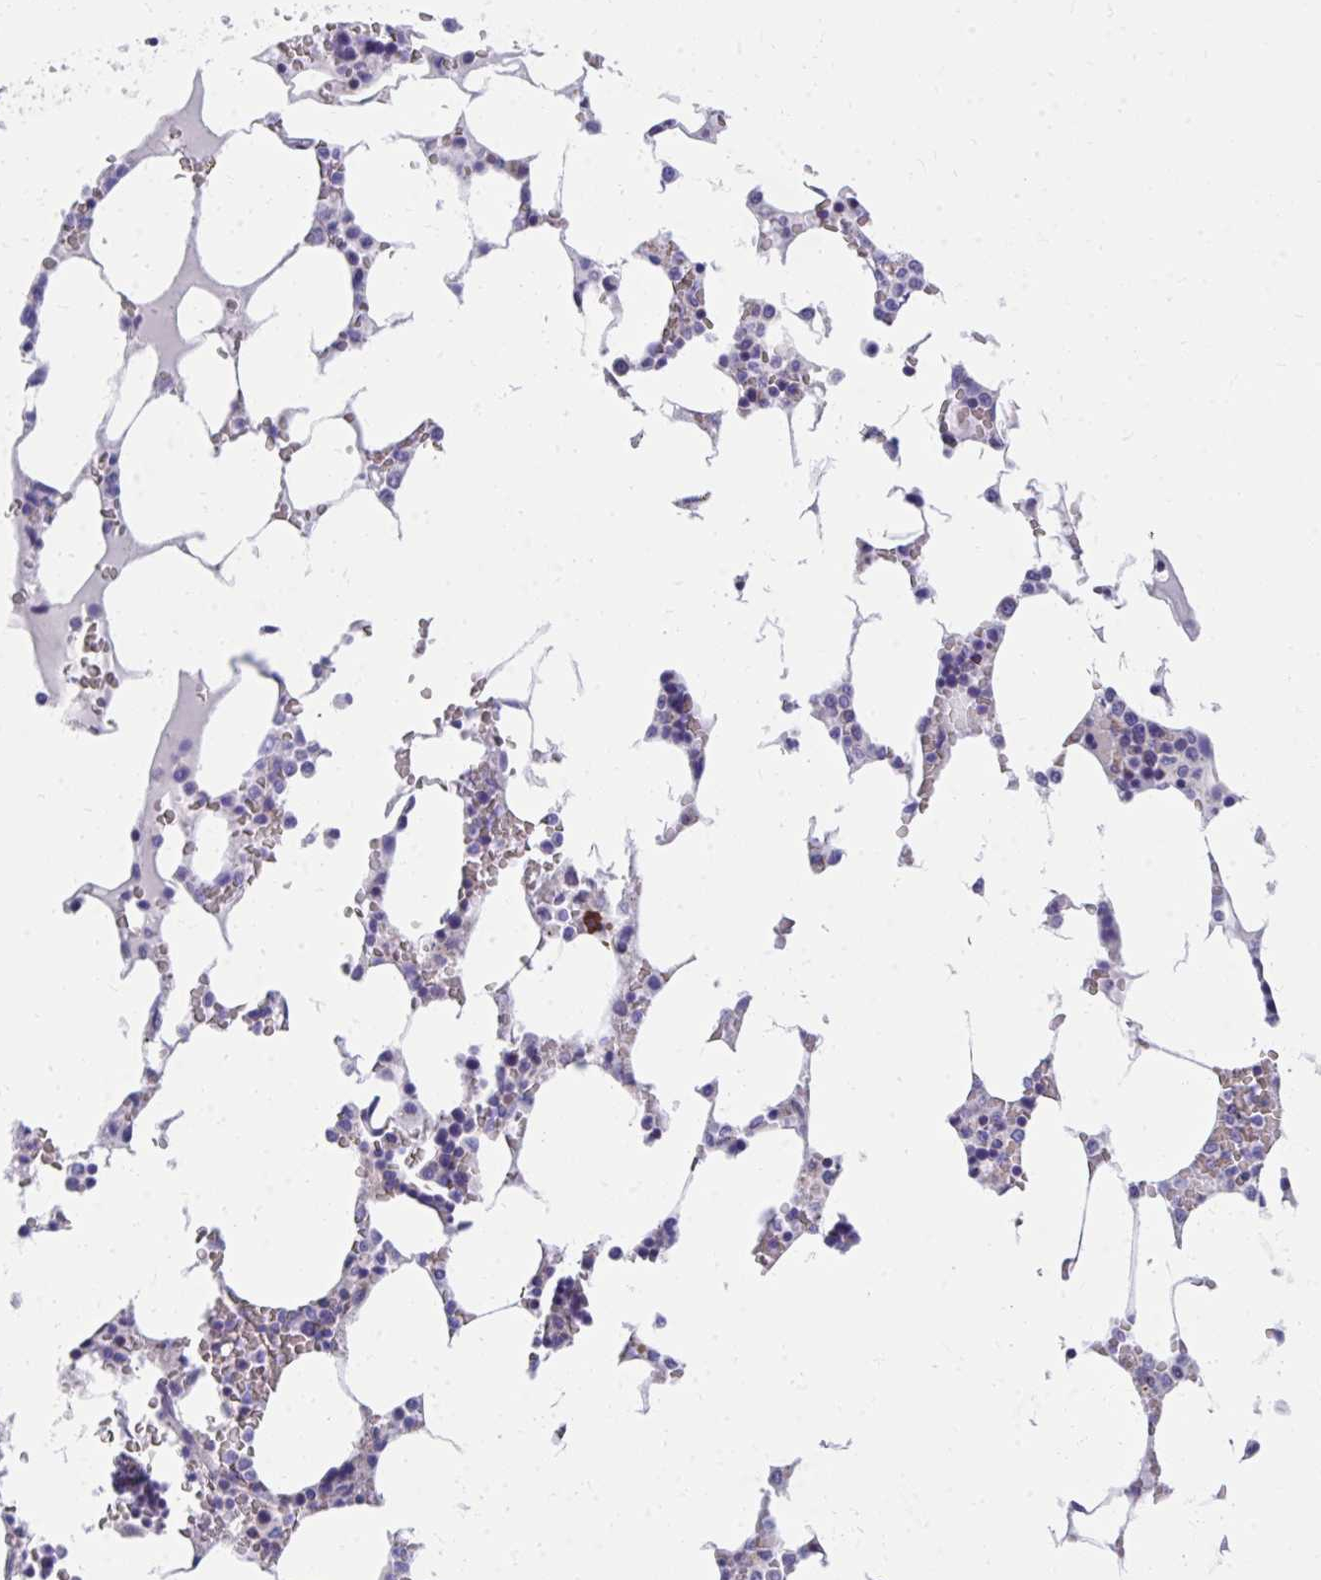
{"staining": {"intensity": "moderate", "quantity": "<25%", "location": "cytoplasmic/membranous"}, "tissue": "bone marrow", "cell_type": "Hematopoietic cells", "image_type": "normal", "snomed": [{"axis": "morphology", "description": "Normal tissue, NOS"}, {"axis": "topography", "description": "Bone marrow"}], "caption": "Immunohistochemistry (IHC) of normal bone marrow reveals low levels of moderate cytoplasmic/membranous positivity in approximately <25% of hematopoietic cells.", "gene": "IL37", "patient": {"sex": "male", "age": 64}}